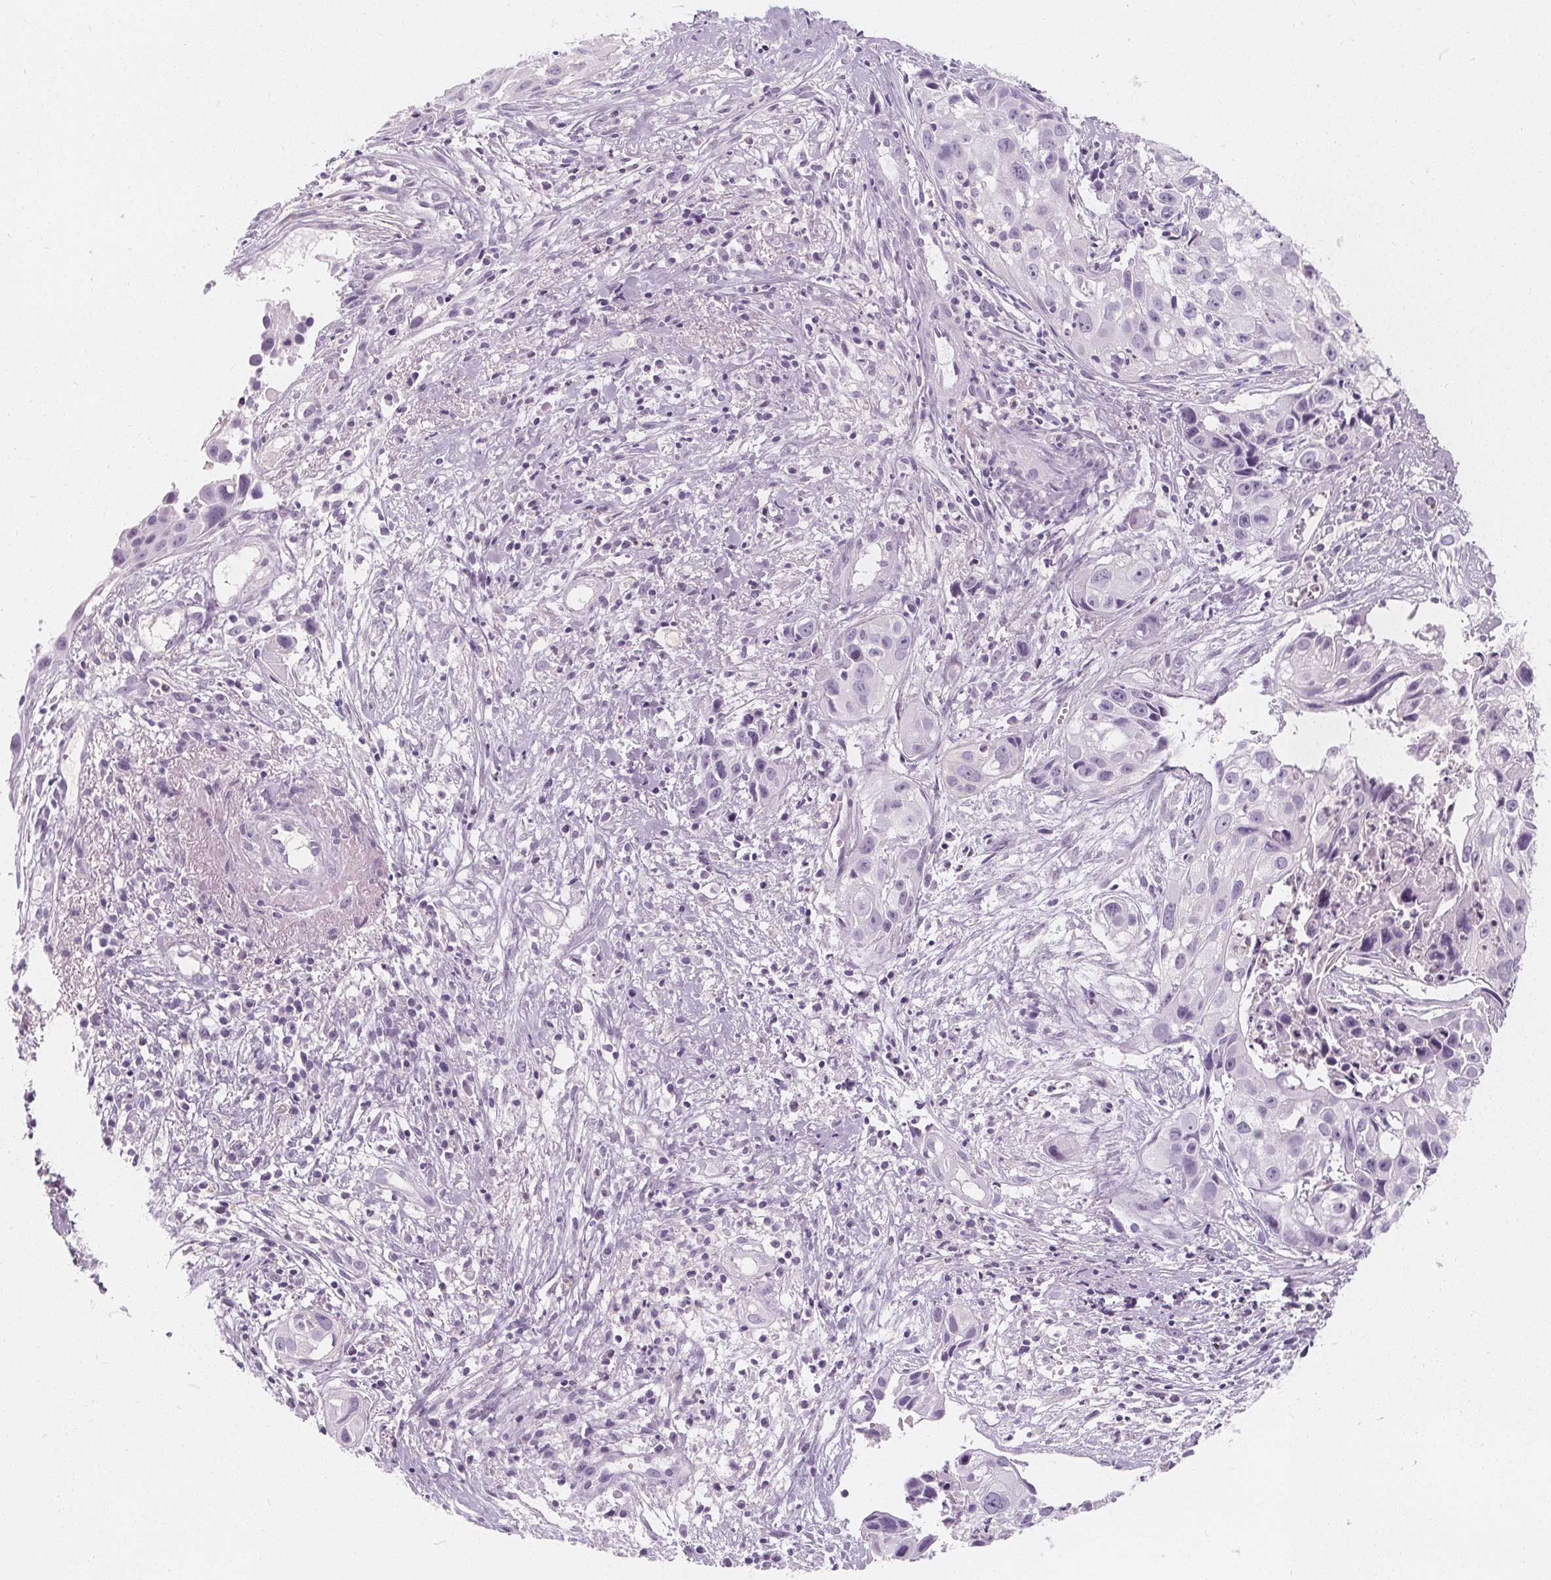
{"staining": {"intensity": "negative", "quantity": "none", "location": "none"}, "tissue": "cervical cancer", "cell_type": "Tumor cells", "image_type": "cancer", "snomed": [{"axis": "morphology", "description": "Squamous cell carcinoma, NOS"}, {"axis": "topography", "description": "Cervix"}], "caption": "Tumor cells are negative for protein expression in human cervical squamous cell carcinoma.", "gene": "UGP2", "patient": {"sex": "female", "age": 53}}